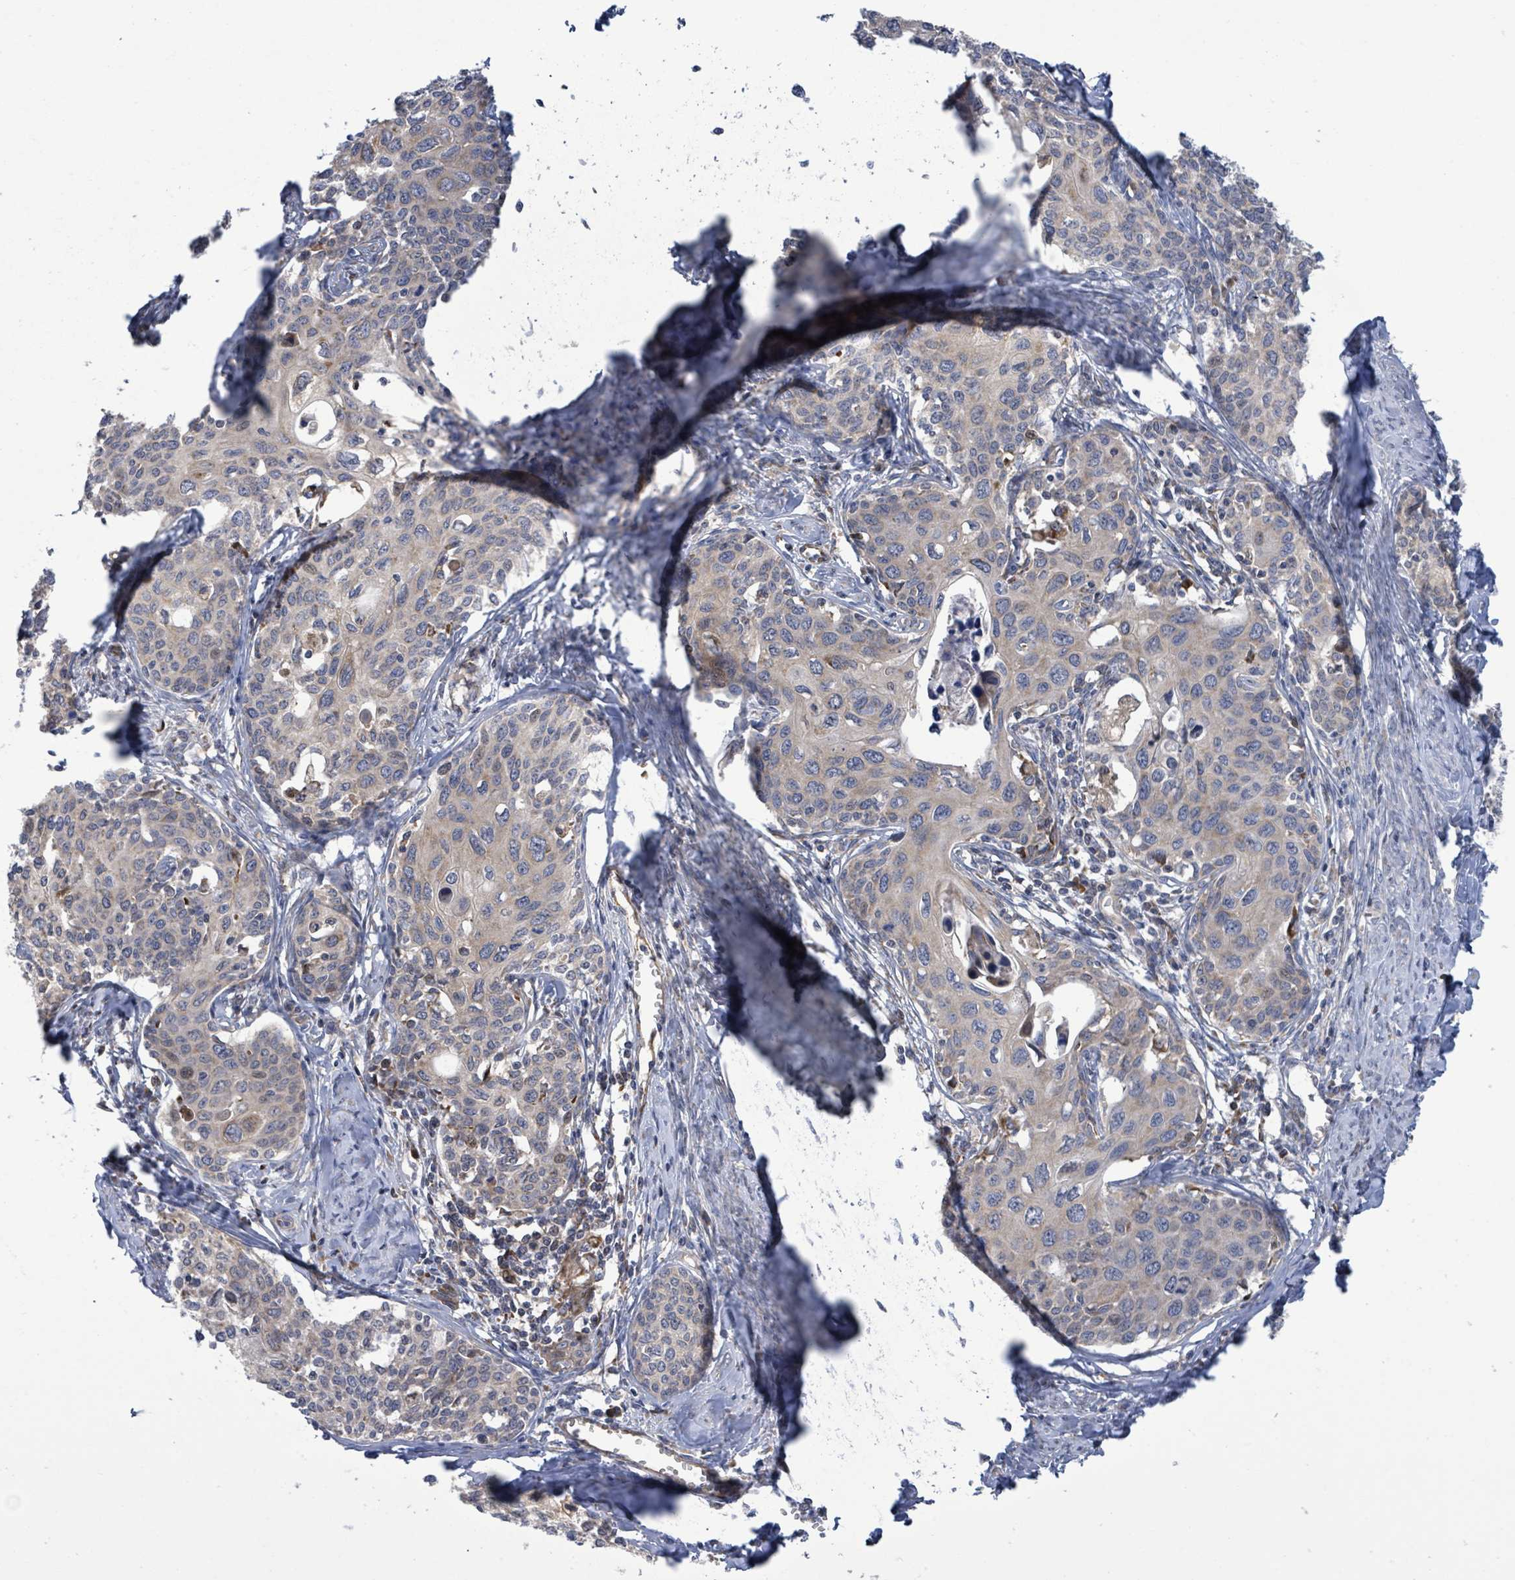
{"staining": {"intensity": "weak", "quantity": "<25%", "location": "cytoplasmic/membranous"}, "tissue": "cervical cancer", "cell_type": "Tumor cells", "image_type": "cancer", "snomed": [{"axis": "morphology", "description": "Squamous cell carcinoma, NOS"}, {"axis": "morphology", "description": "Adenocarcinoma, NOS"}, {"axis": "topography", "description": "Cervix"}], "caption": "There is no significant positivity in tumor cells of cervical adenocarcinoma.", "gene": "NOMO1", "patient": {"sex": "female", "age": 52}}